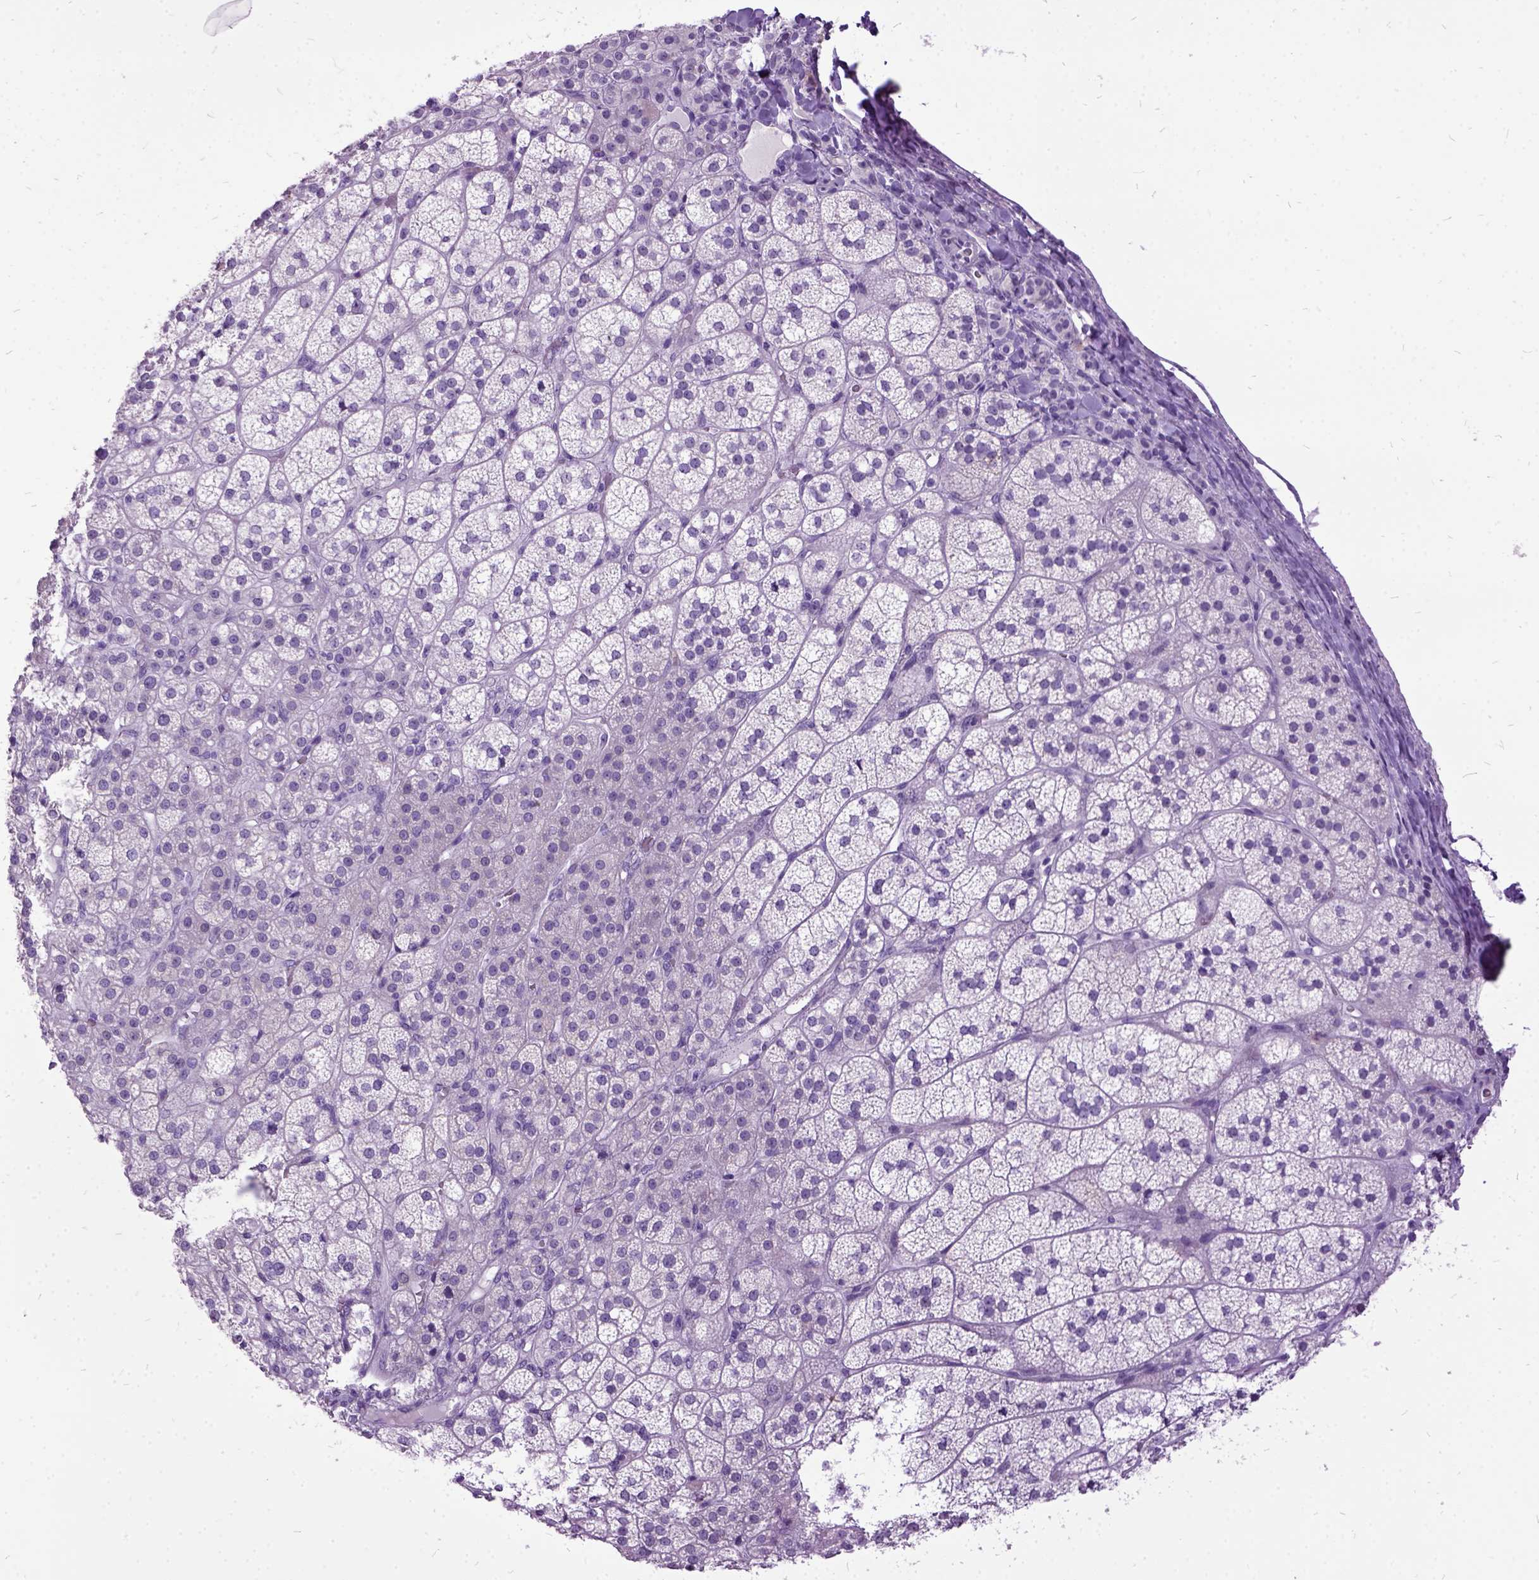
{"staining": {"intensity": "negative", "quantity": "none", "location": "none"}, "tissue": "adrenal gland", "cell_type": "Glandular cells", "image_type": "normal", "snomed": [{"axis": "morphology", "description": "Normal tissue, NOS"}, {"axis": "topography", "description": "Adrenal gland"}], "caption": "Immunohistochemistry photomicrograph of normal adrenal gland: adrenal gland stained with DAB (3,3'-diaminobenzidine) shows no significant protein positivity in glandular cells.", "gene": "MME", "patient": {"sex": "female", "age": 60}}